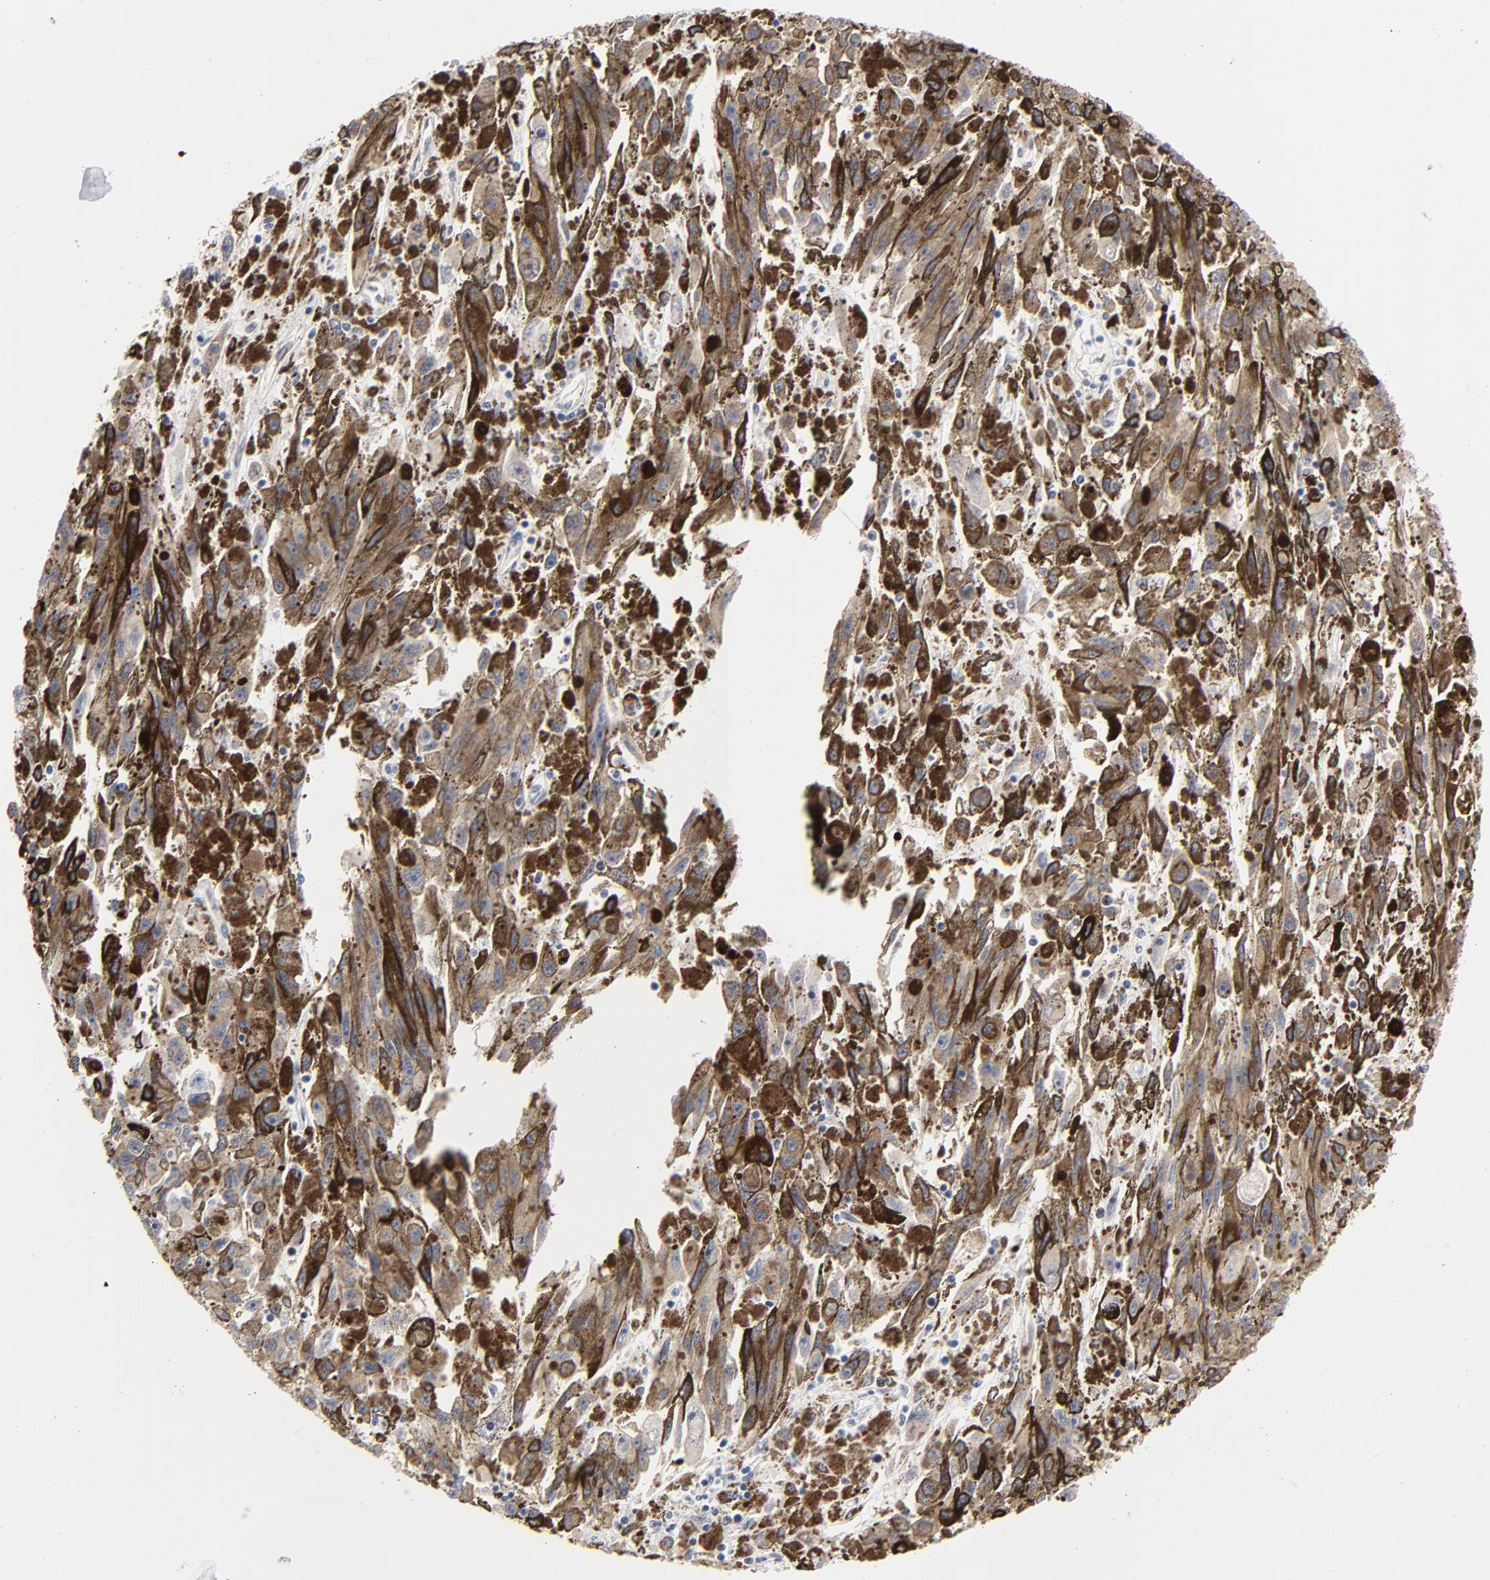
{"staining": {"intensity": "weak", "quantity": ">75%", "location": "cytoplasmic/membranous"}, "tissue": "melanoma", "cell_type": "Tumor cells", "image_type": "cancer", "snomed": [{"axis": "morphology", "description": "Malignant melanoma, NOS"}, {"axis": "topography", "description": "Skin"}], "caption": "Malignant melanoma stained for a protein demonstrates weak cytoplasmic/membranous positivity in tumor cells.", "gene": "ZNF589", "patient": {"sex": "female", "age": 104}}